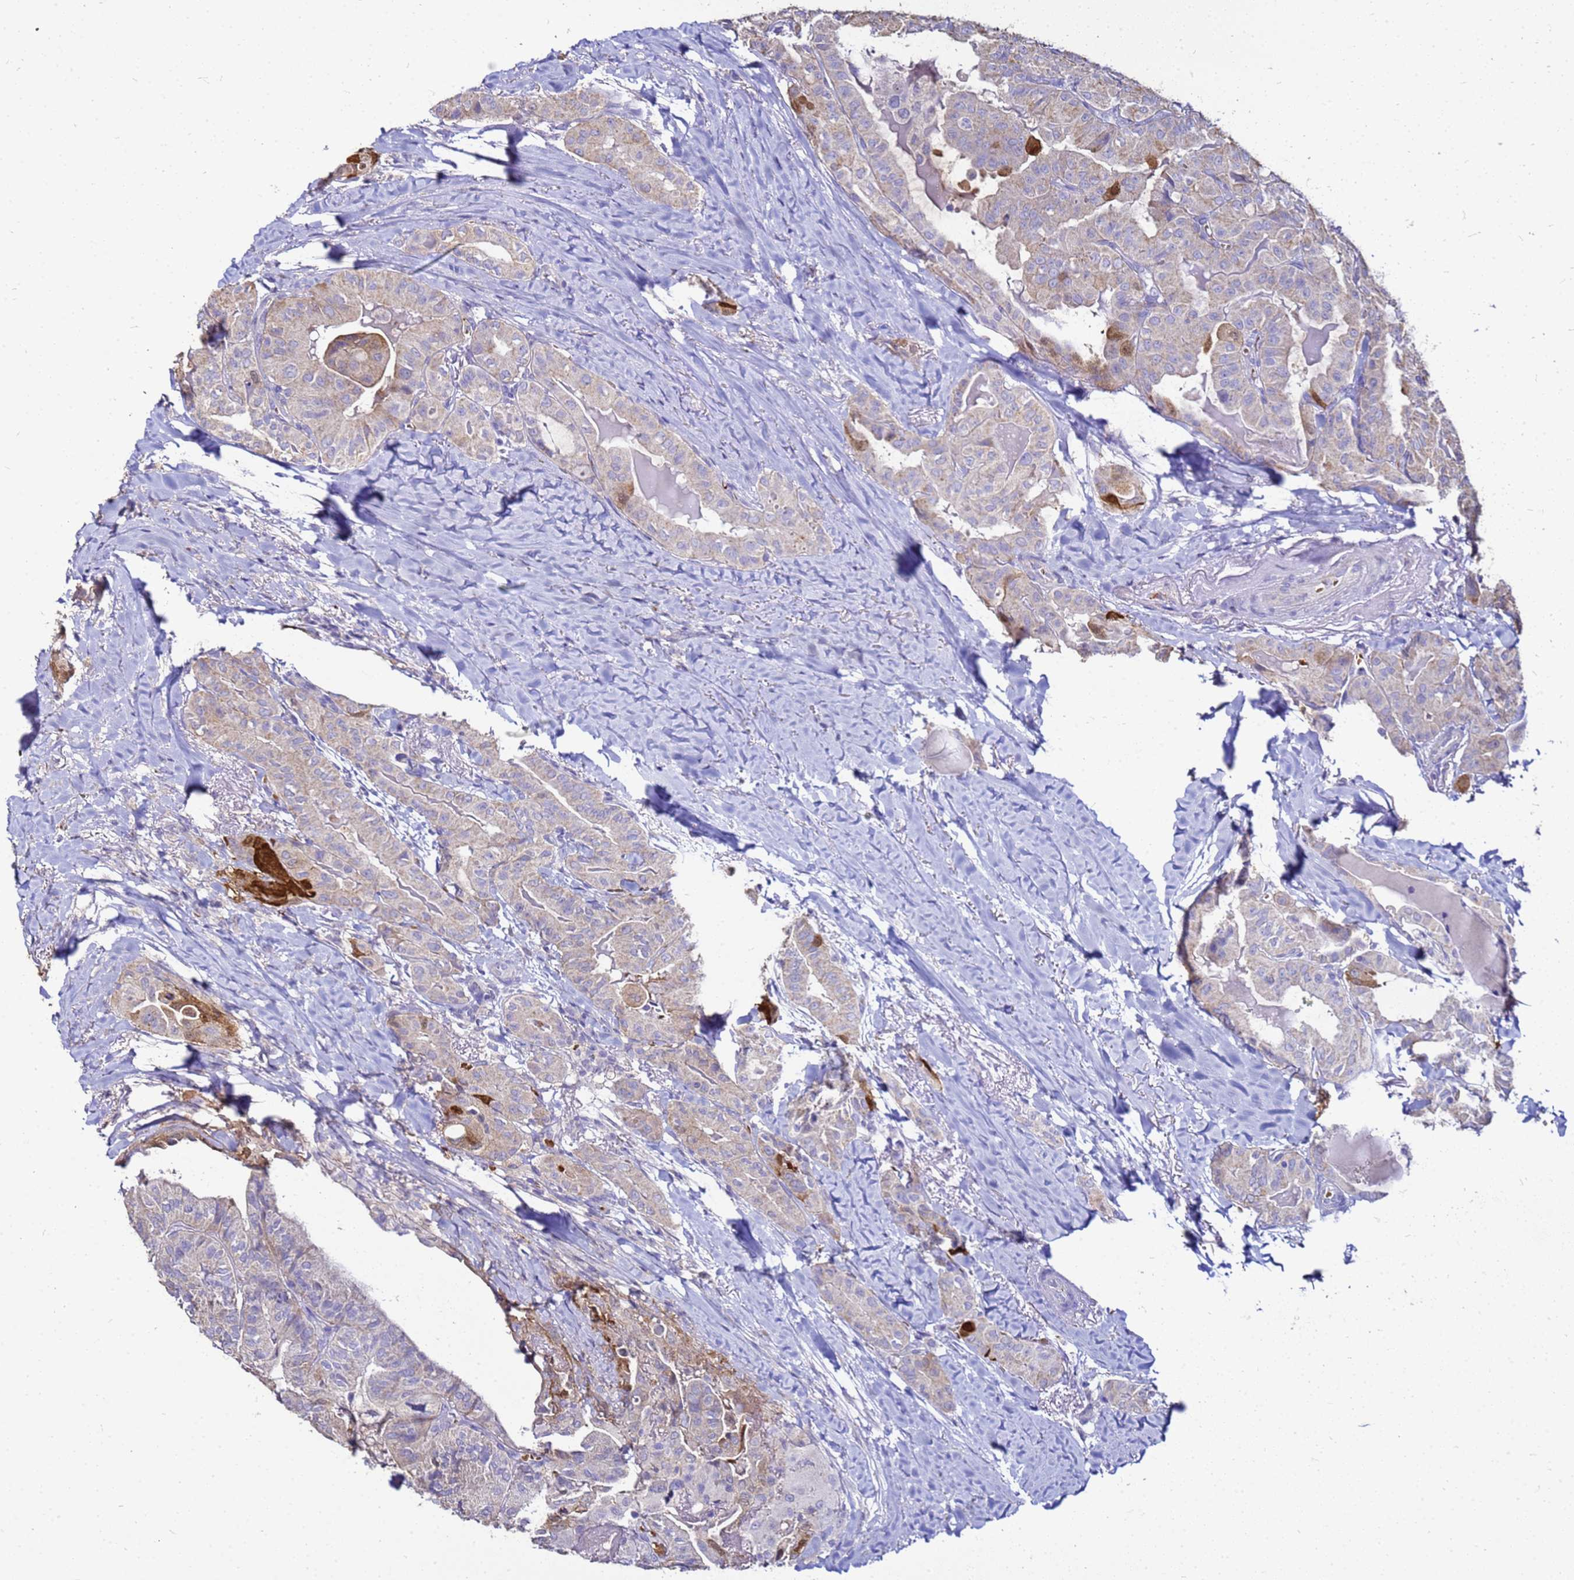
{"staining": {"intensity": "moderate", "quantity": "<25%", "location": "cytoplasmic/membranous"}, "tissue": "thyroid cancer", "cell_type": "Tumor cells", "image_type": "cancer", "snomed": [{"axis": "morphology", "description": "Papillary adenocarcinoma, NOS"}, {"axis": "topography", "description": "Thyroid gland"}], "caption": "Tumor cells display moderate cytoplasmic/membranous positivity in approximately <25% of cells in papillary adenocarcinoma (thyroid). (IHC, brightfield microscopy, high magnification).", "gene": "S100A2", "patient": {"sex": "female", "age": 68}}